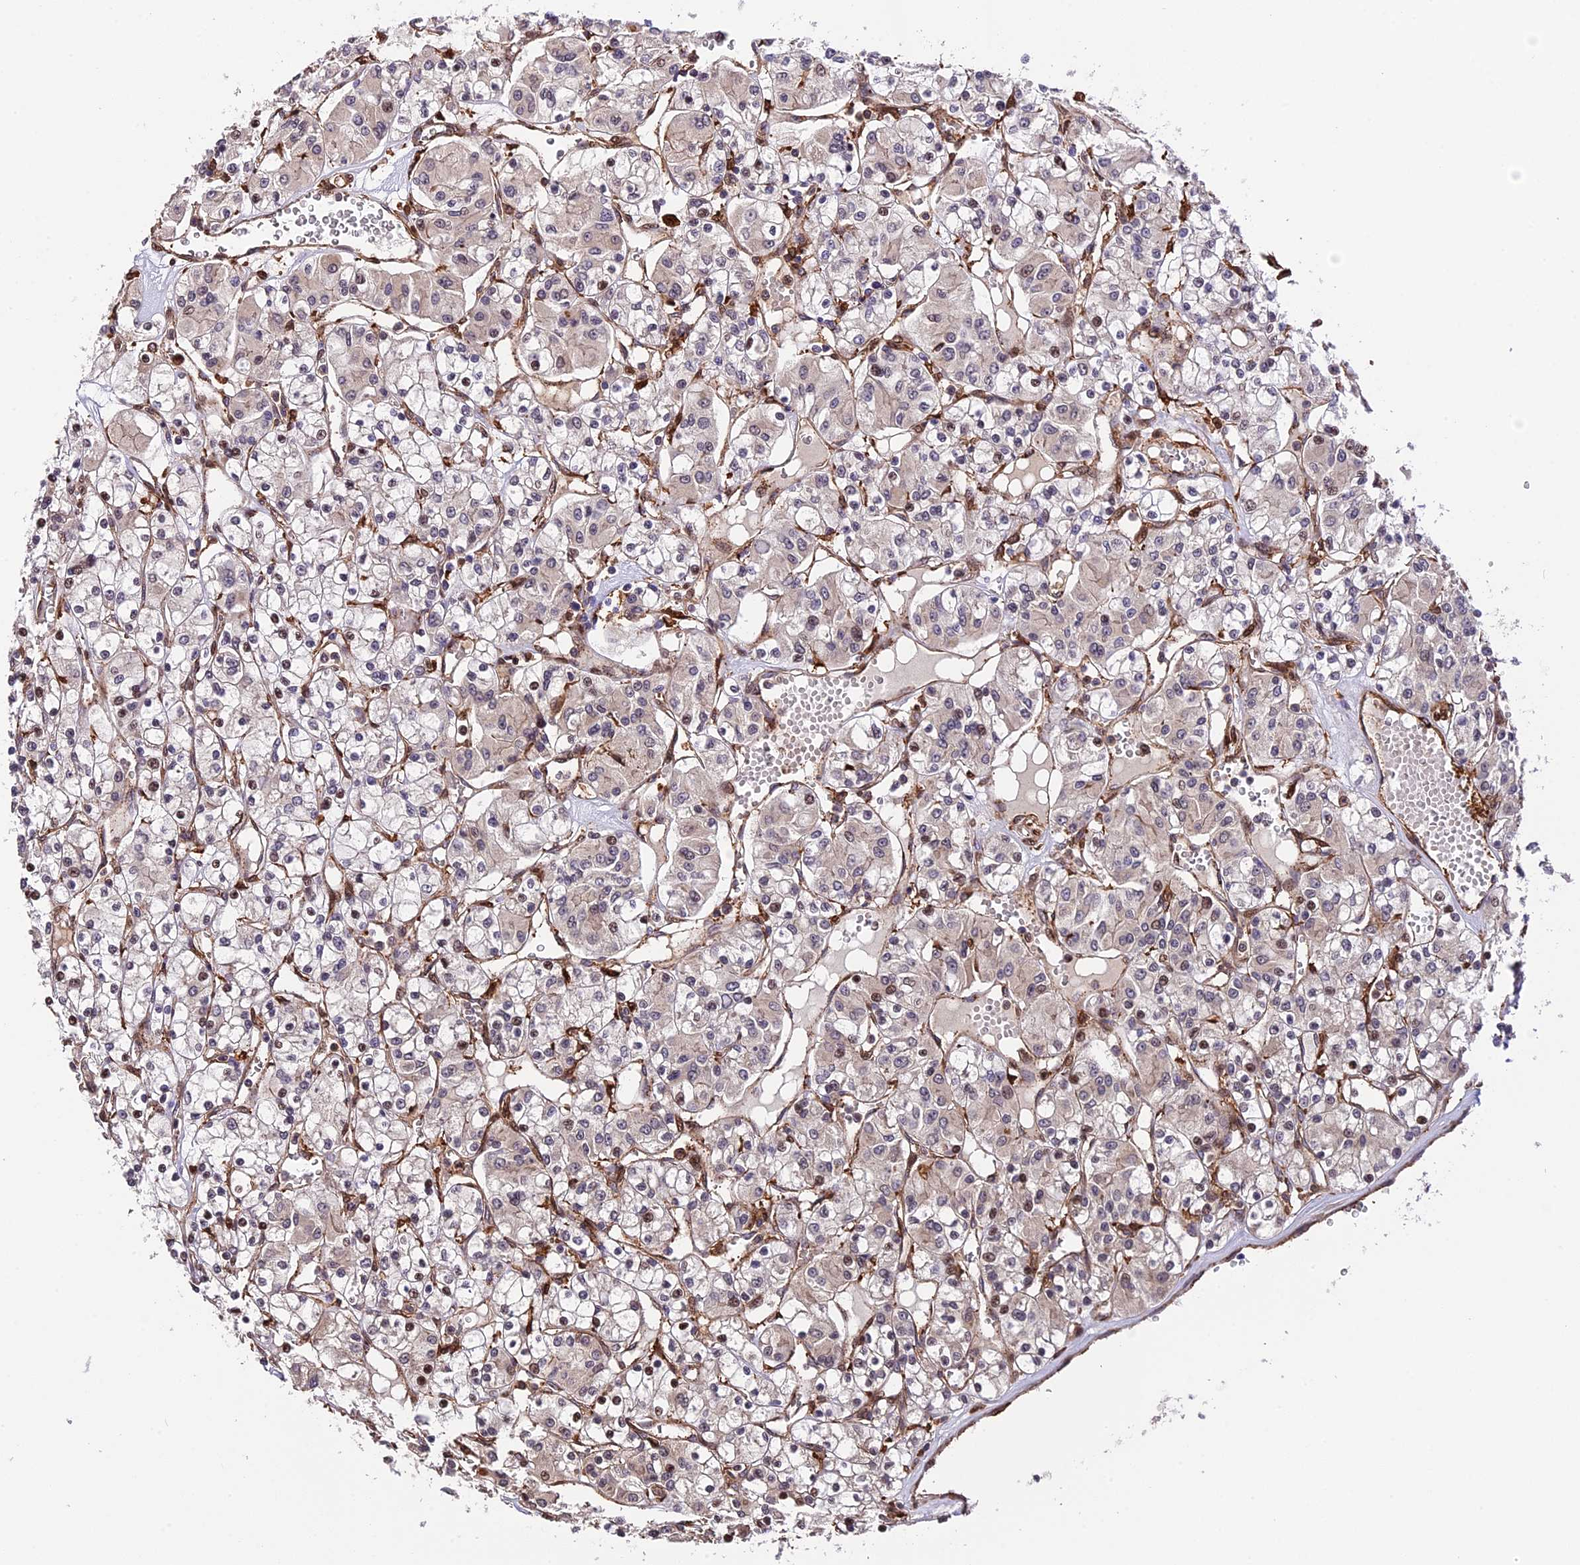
{"staining": {"intensity": "weak", "quantity": "25%-75%", "location": "nuclear"}, "tissue": "renal cancer", "cell_type": "Tumor cells", "image_type": "cancer", "snomed": [{"axis": "morphology", "description": "Adenocarcinoma, NOS"}, {"axis": "topography", "description": "Kidney"}], "caption": "Immunohistochemistry (IHC) (DAB (3,3'-diaminobenzidine)) staining of human renal adenocarcinoma displays weak nuclear protein expression in about 25%-75% of tumor cells.", "gene": "HERPUD1", "patient": {"sex": "female", "age": 59}}